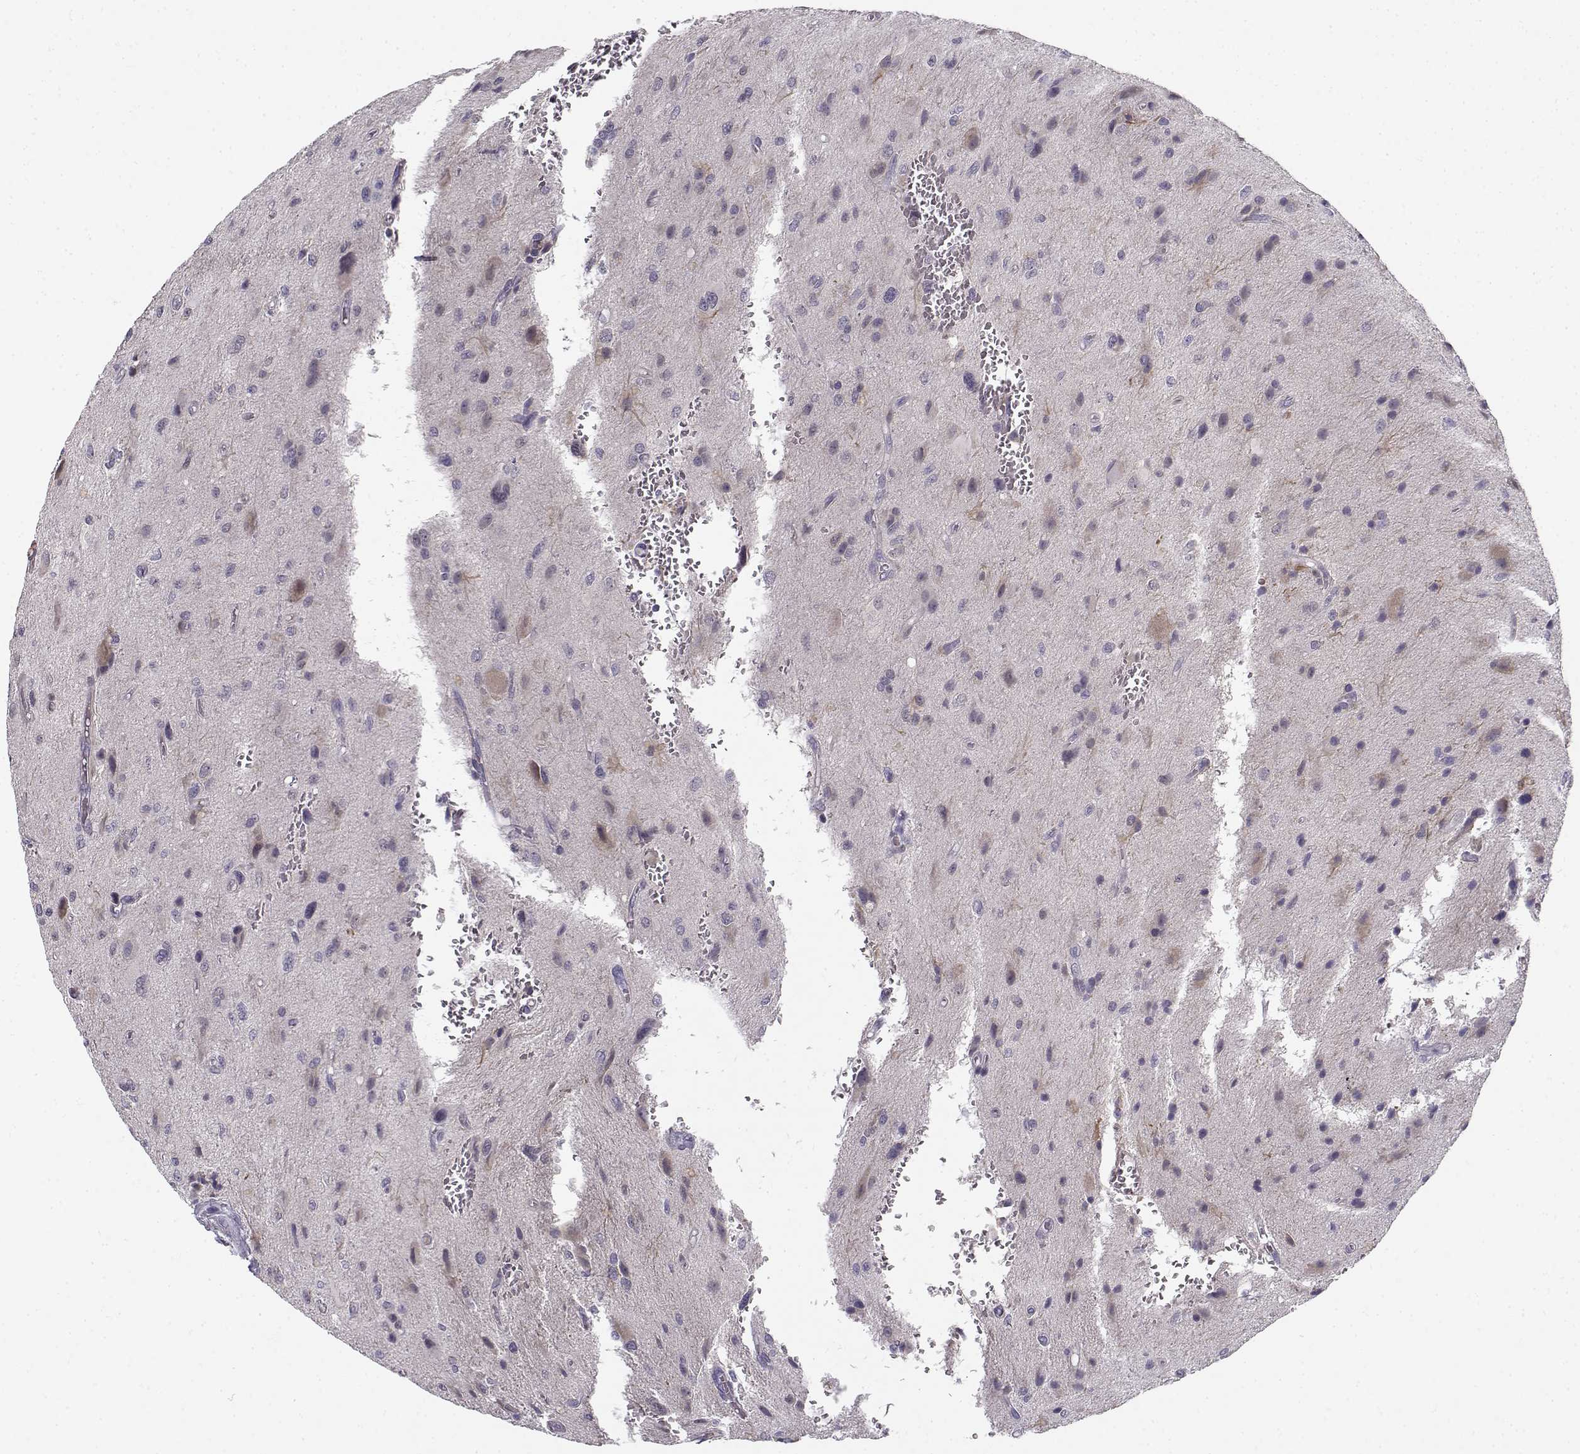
{"staining": {"intensity": "negative", "quantity": "none", "location": "none"}, "tissue": "glioma", "cell_type": "Tumor cells", "image_type": "cancer", "snomed": [{"axis": "morphology", "description": "Glioma, malignant, NOS"}, {"axis": "morphology", "description": "Glioma, malignant, High grade"}, {"axis": "topography", "description": "Brain"}], "caption": "Image shows no protein expression in tumor cells of glioma tissue.", "gene": "DDX25", "patient": {"sex": "female", "age": 71}}